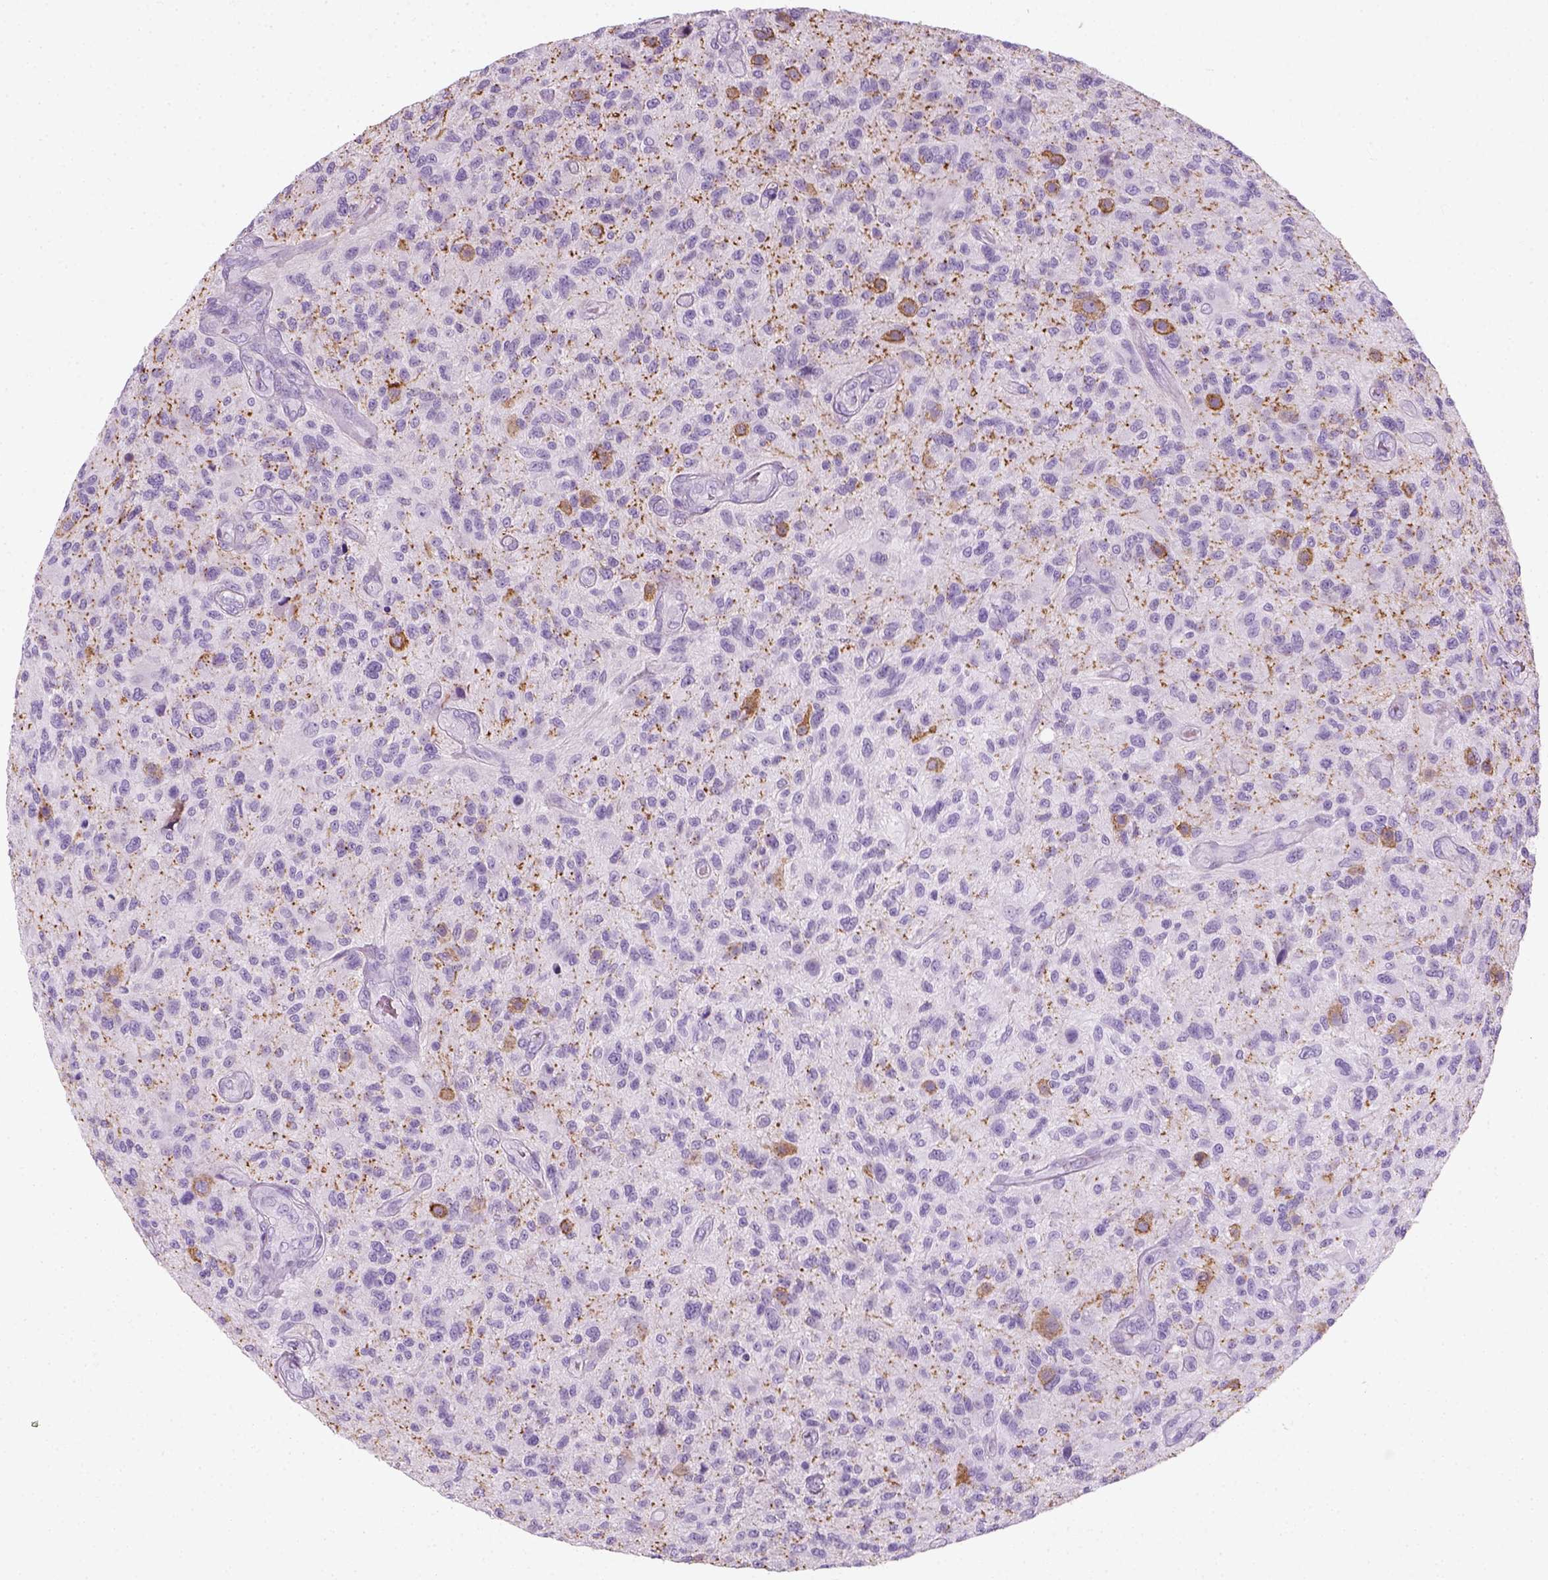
{"staining": {"intensity": "negative", "quantity": "none", "location": "none"}, "tissue": "glioma", "cell_type": "Tumor cells", "image_type": "cancer", "snomed": [{"axis": "morphology", "description": "Glioma, malignant, High grade"}, {"axis": "topography", "description": "Brain"}], "caption": "High magnification brightfield microscopy of glioma stained with DAB (3,3'-diaminobenzidine) (brown) and counterstained with hematoxylin (blue): tumor cells show no significant positivity.", "gene": "SLC12A5", "patient": {"sex": "male", "age": 47}}